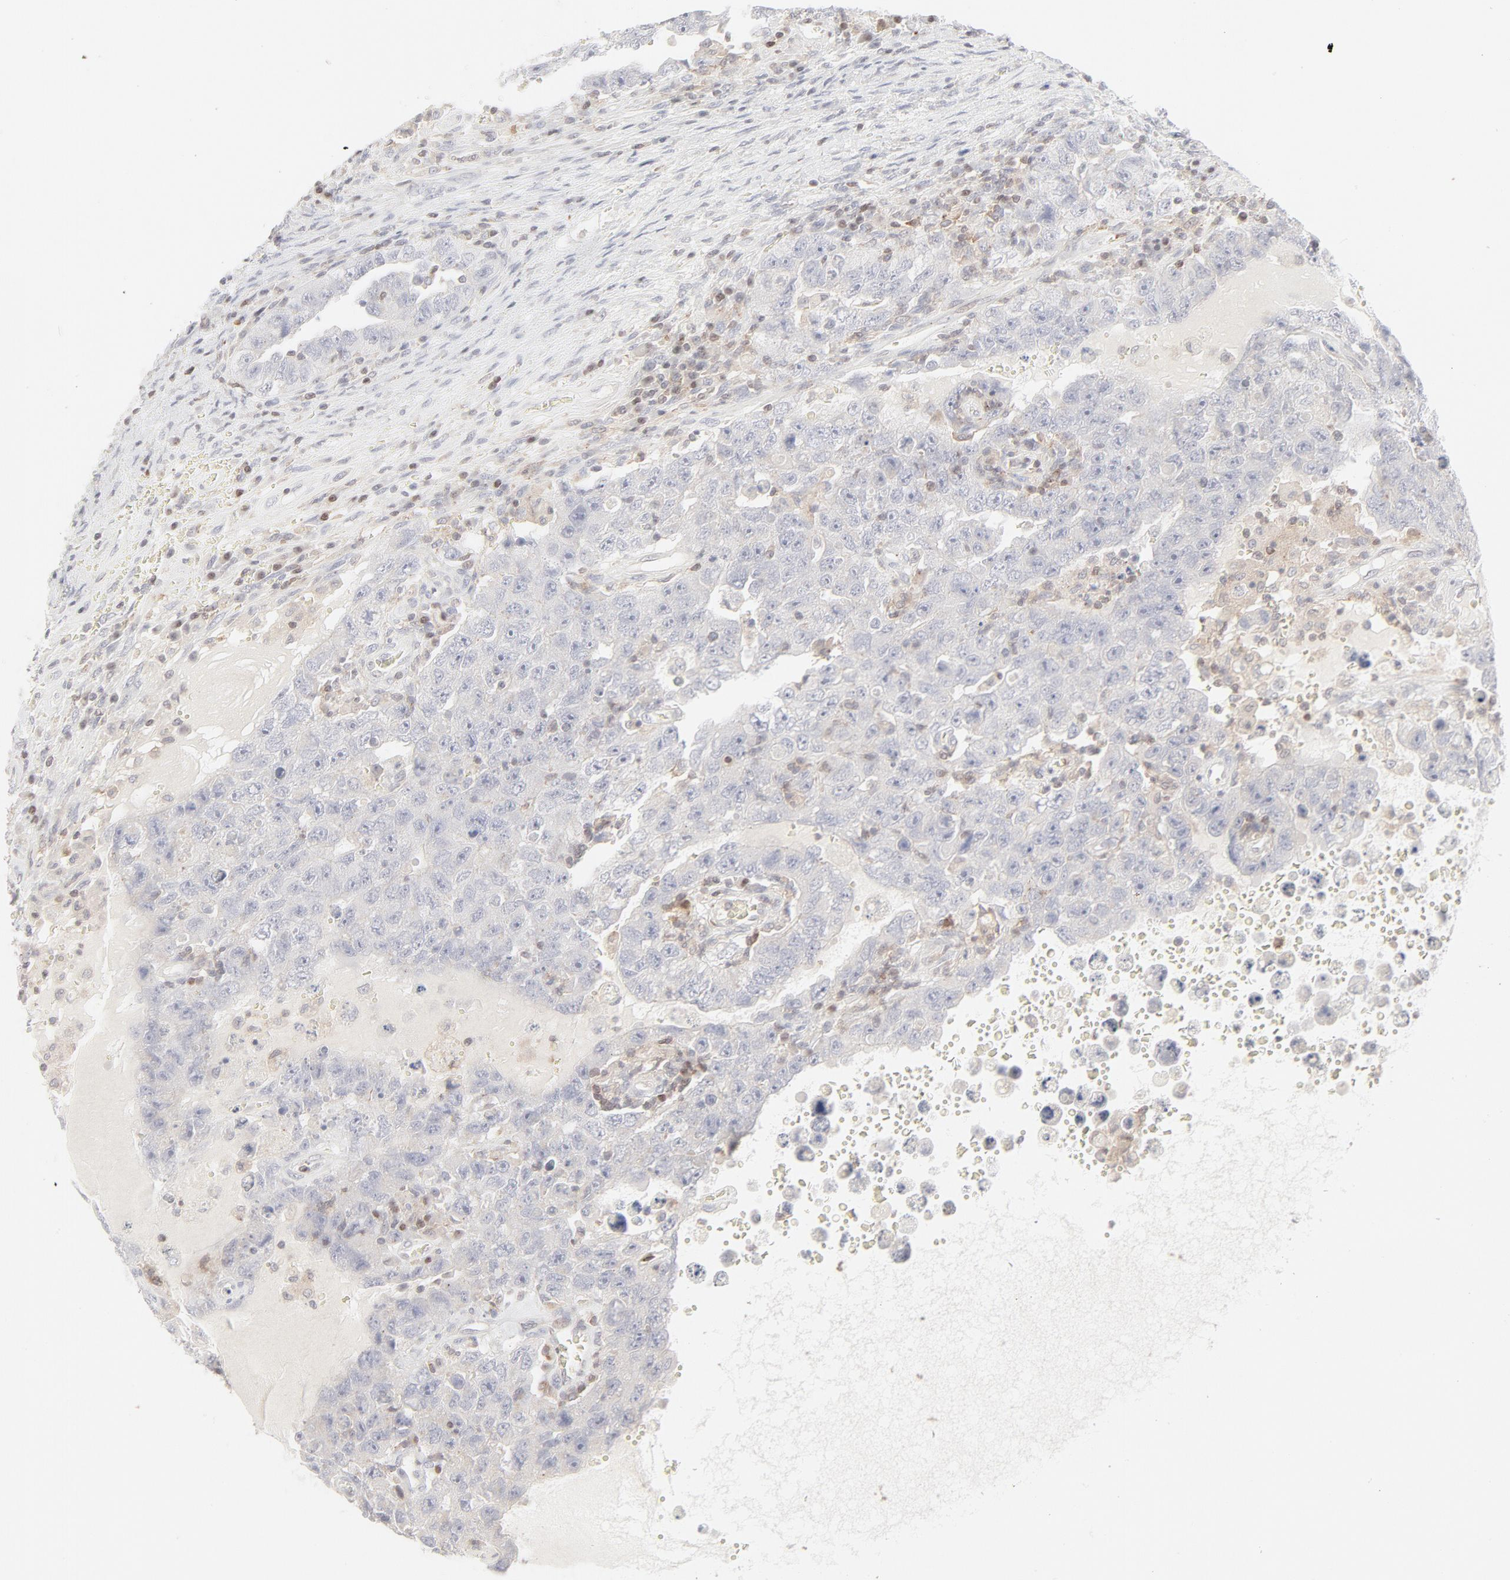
{"staining": {"intensity": "negative", "quantity": "none", "location": "none"}, "tissue": "testis cancer", "cell_type": "Tumor cells", "image_type": "cancer", "snomed": [{"axis": "morphology", "description": "Carcinoma, Embryonal, NOS"}, {"axis": "topography", "description": "Testis"}], "caption": "DAB immunohistochemical staining of testis cancer displays no significant staining in tumor cells. (DAB (3,3'-diaminobenzidine) IHC with hematoxylin counter stain).", "gene": "PRKCB", "patient": {"sex": "male", "age": 26}}